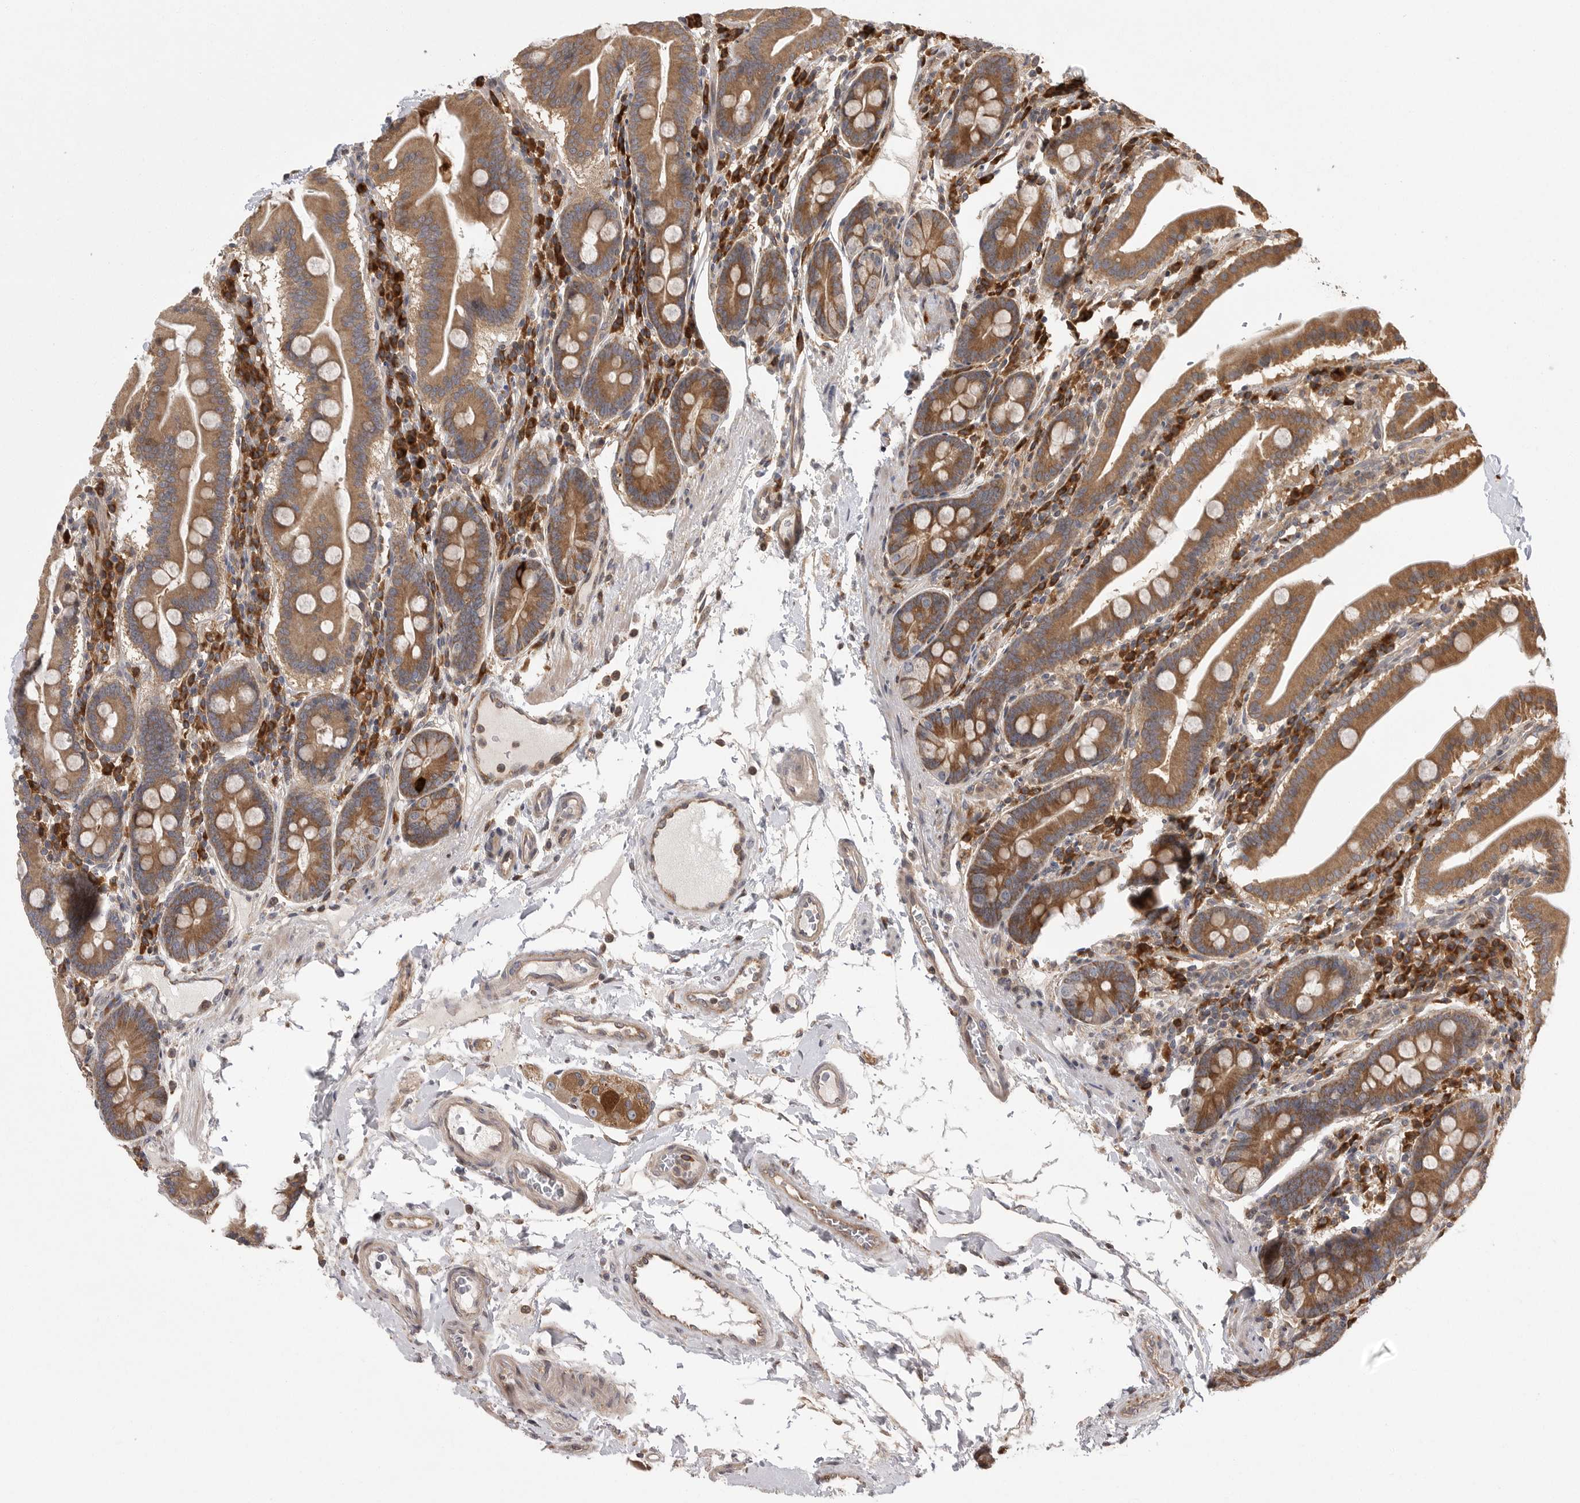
{"staining": {"intensity": "moderate", "quantity": ">75%", "location": "cytoplasmic/membranous"}, "tissue": "duodenum", "cell_type": "Glandular cells", "image_type": "normal", "snomed": [{"axis": "morphology", "description": "Normal tissue, NOS"}, {"axis": "morphology", "description": "Adenocarcinoma, NOS"}, {"axis": "topography", "description": "Pancreas"}, {"axis": "topography", "description": "Duodenum"}], "caption": "This histopathology image demonstrates immunohistochemistry (IHC) staining of normal human duodenum, with medium moderate cytoplasmic/membranous expression in about >75% of glandular cells.", "gene": "OXR1", "patient": {"sex": "male", "age": 50}}